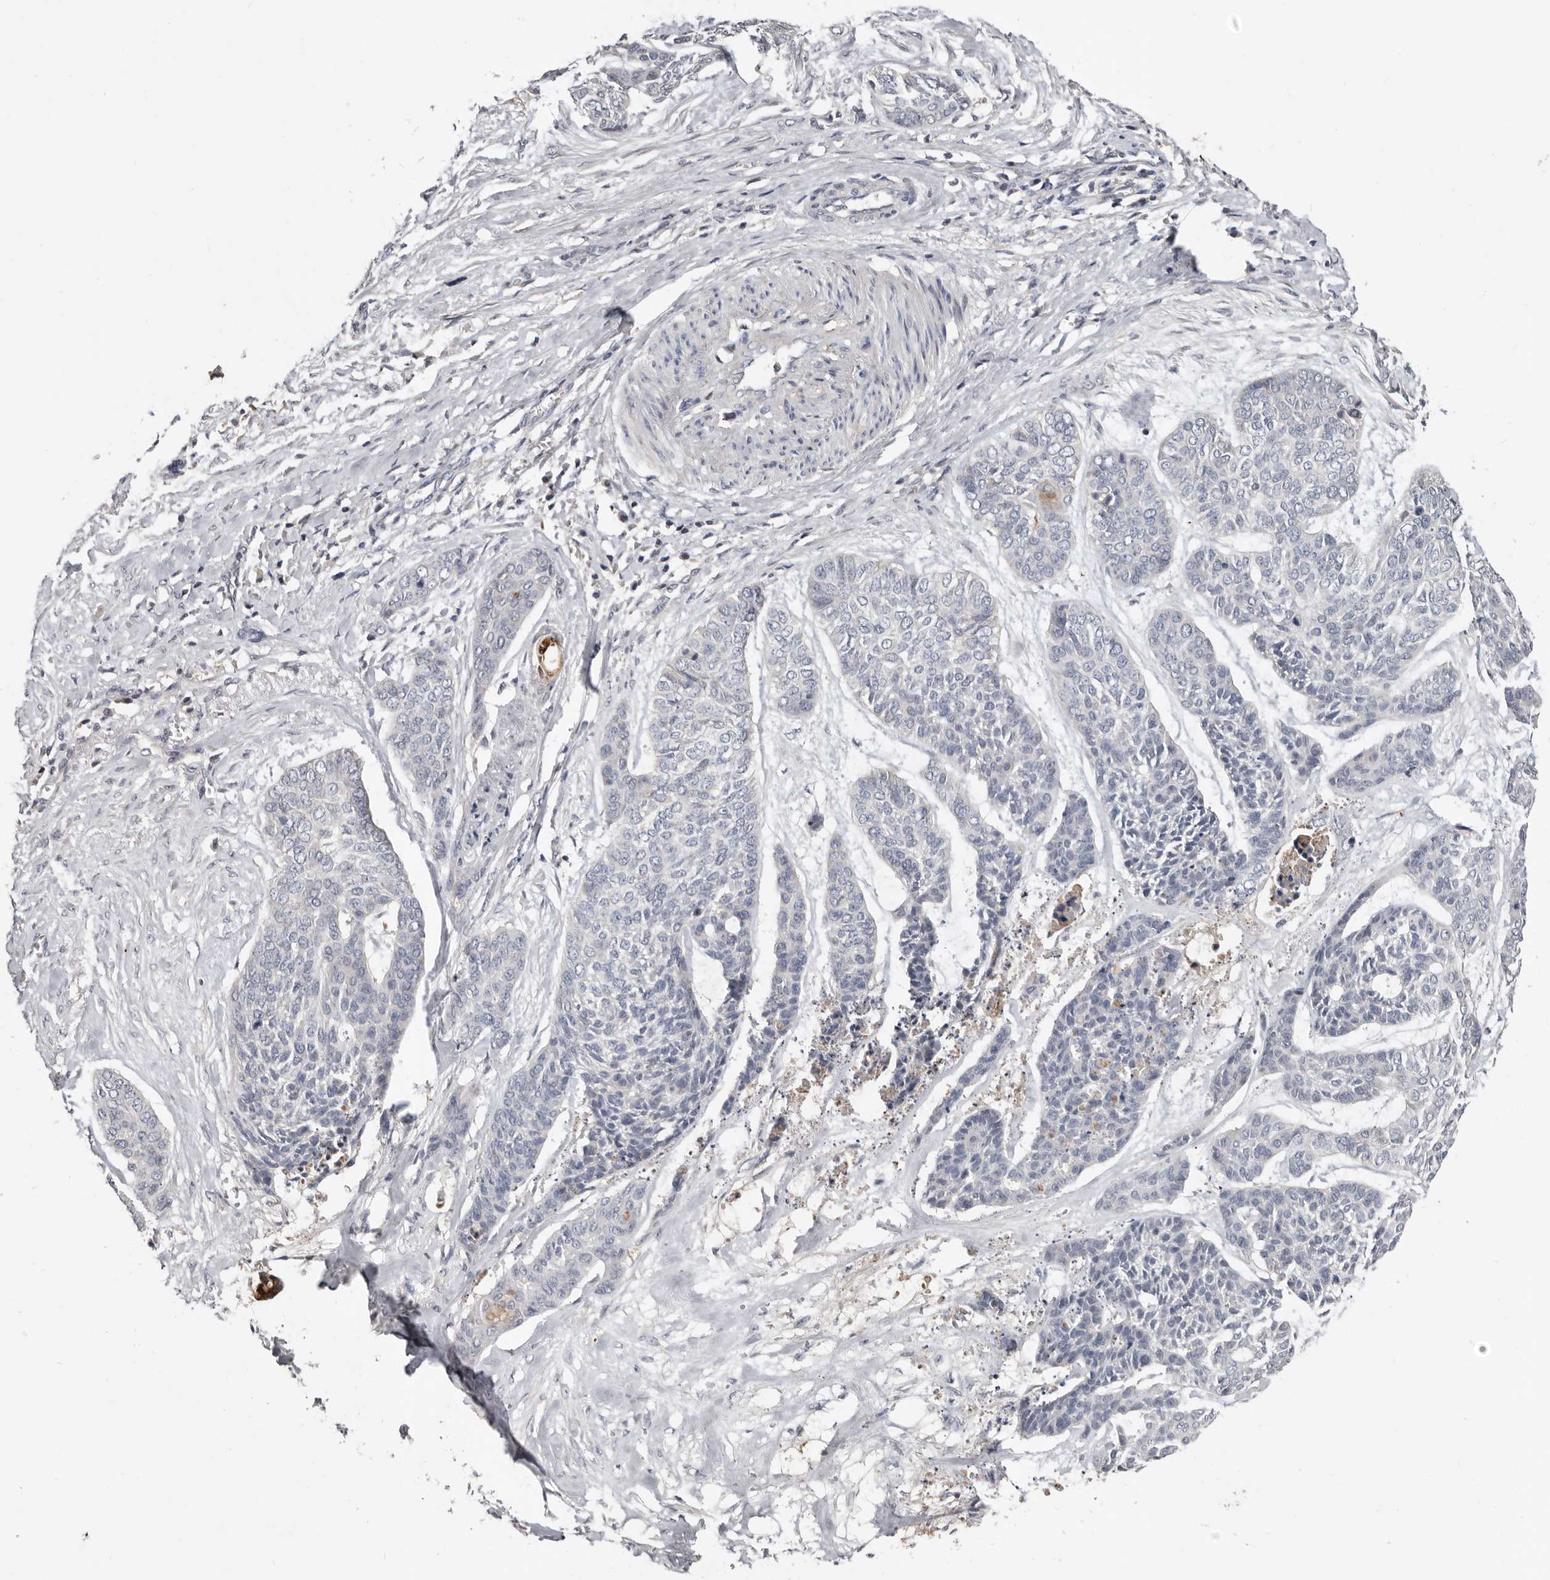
{"staining": {"intensity": "negative", "quantity": "none", "location": "none"}, "tissue": "skin cancer", "cell_type": "Tumor cells", "image_type": "cancer", "snomed": [{"axis": "morphology", "description": "Basal cell carcinoma"}, {"axis": "topography", "description": "Skin"}], "caption": "Immunohistochemical staining of human skin basal cell carcinoma exhibits no significant positivity in tumor cells. (DAB (3,3'-diaminobenzidine) IHC with hematoxylin counter stain).", "gene": "KIF26B", "patient": {"sex": "female", "age": 64}}